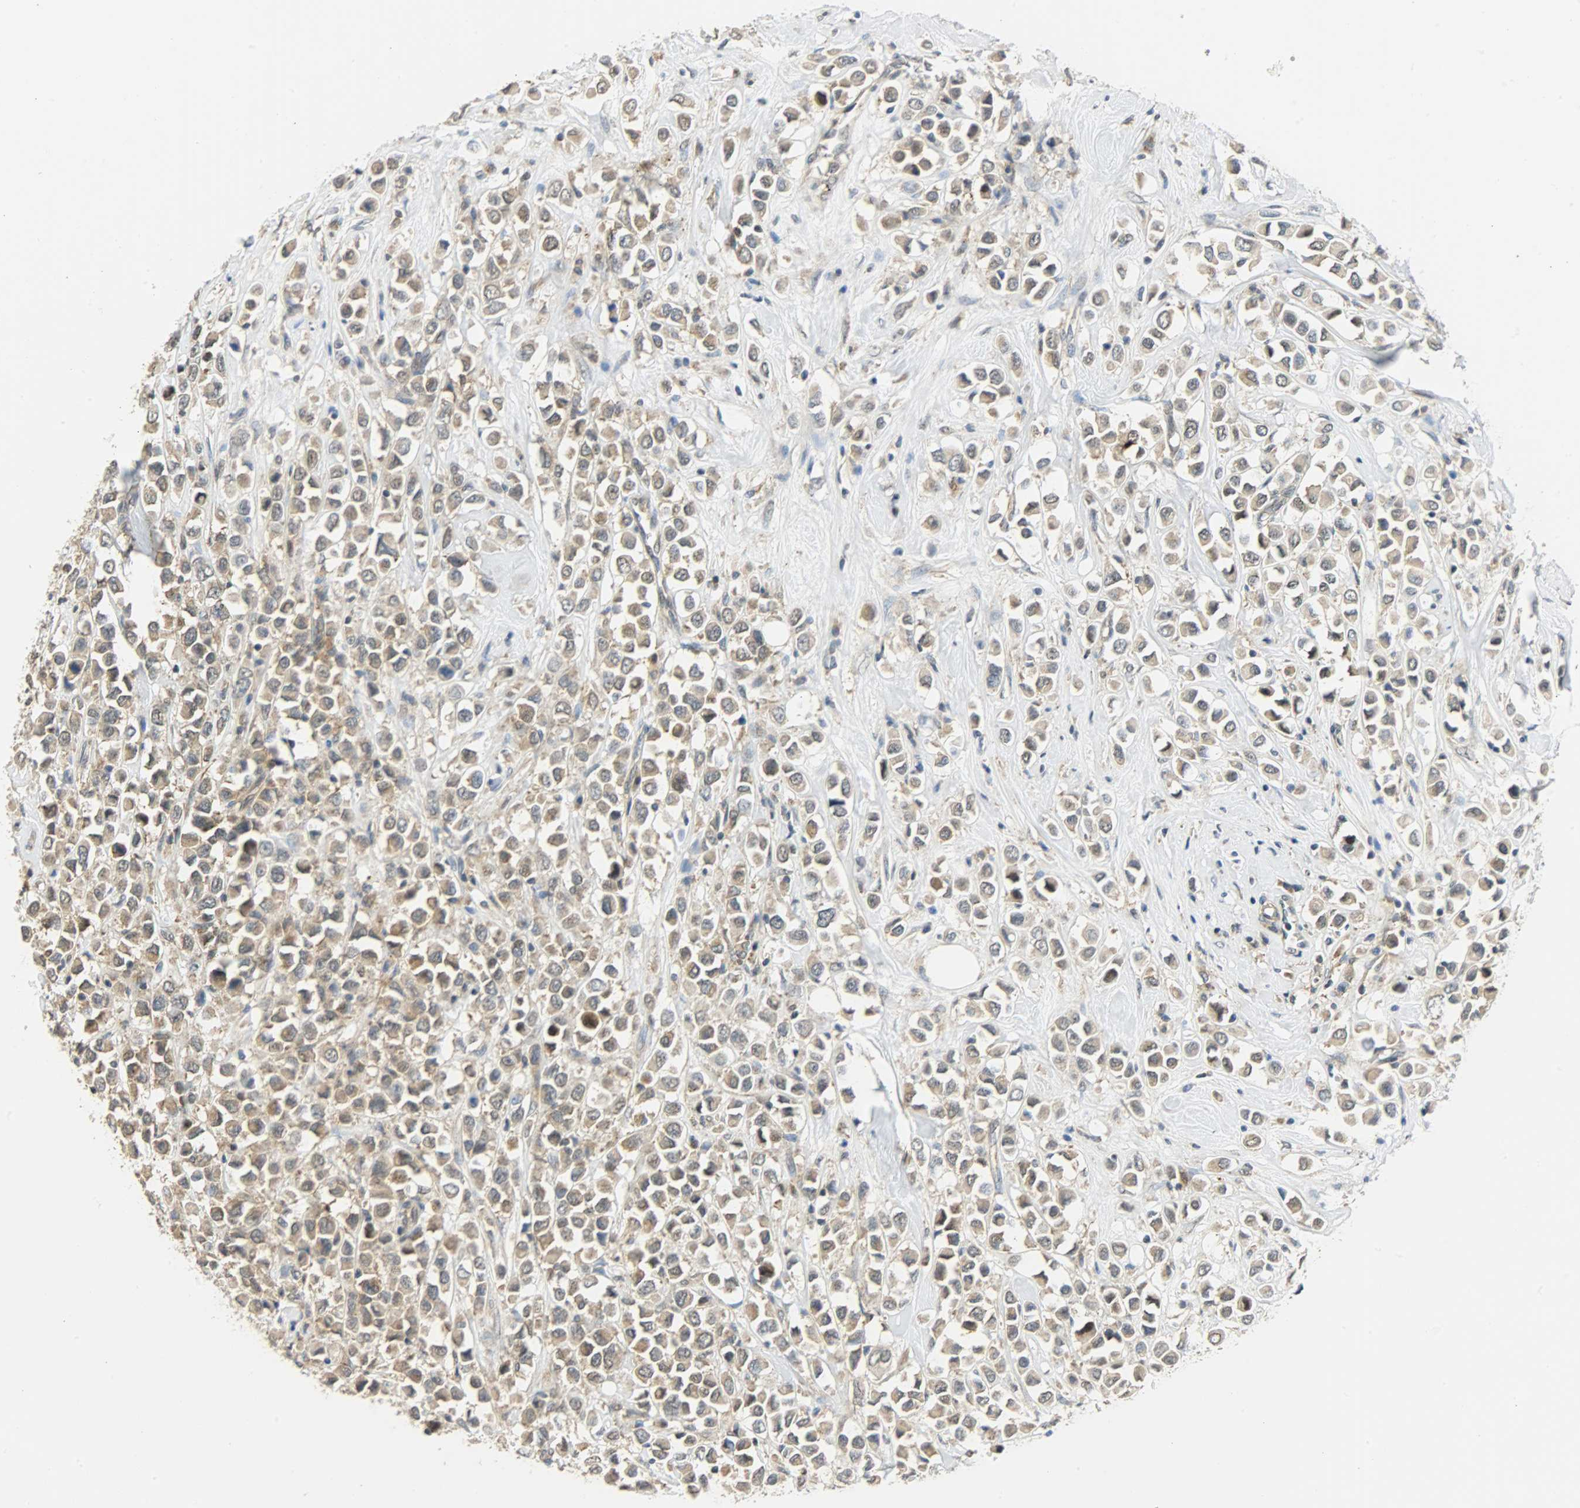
{"staining": {"intensity": "moderate", "quantity": ">75%", "location": "cytoplasmic/membranous"}, "tissue": "breast cancer", "cell_type": "Tumor cells", "image_type": "cancer", "snomed": [{"axis": "morphology", "description": "Duct carcinoma"}, {"axis": "topography", "description": "Breast"}], "caption": "There is medium levels of moderate cytoplasmic/membranous staining in tumor cells of breast cancer, as demonstrated by immunohistochemical staining (brown color).", "gene": "GIT2", "patient": {"sex": "female", "age": 61}}